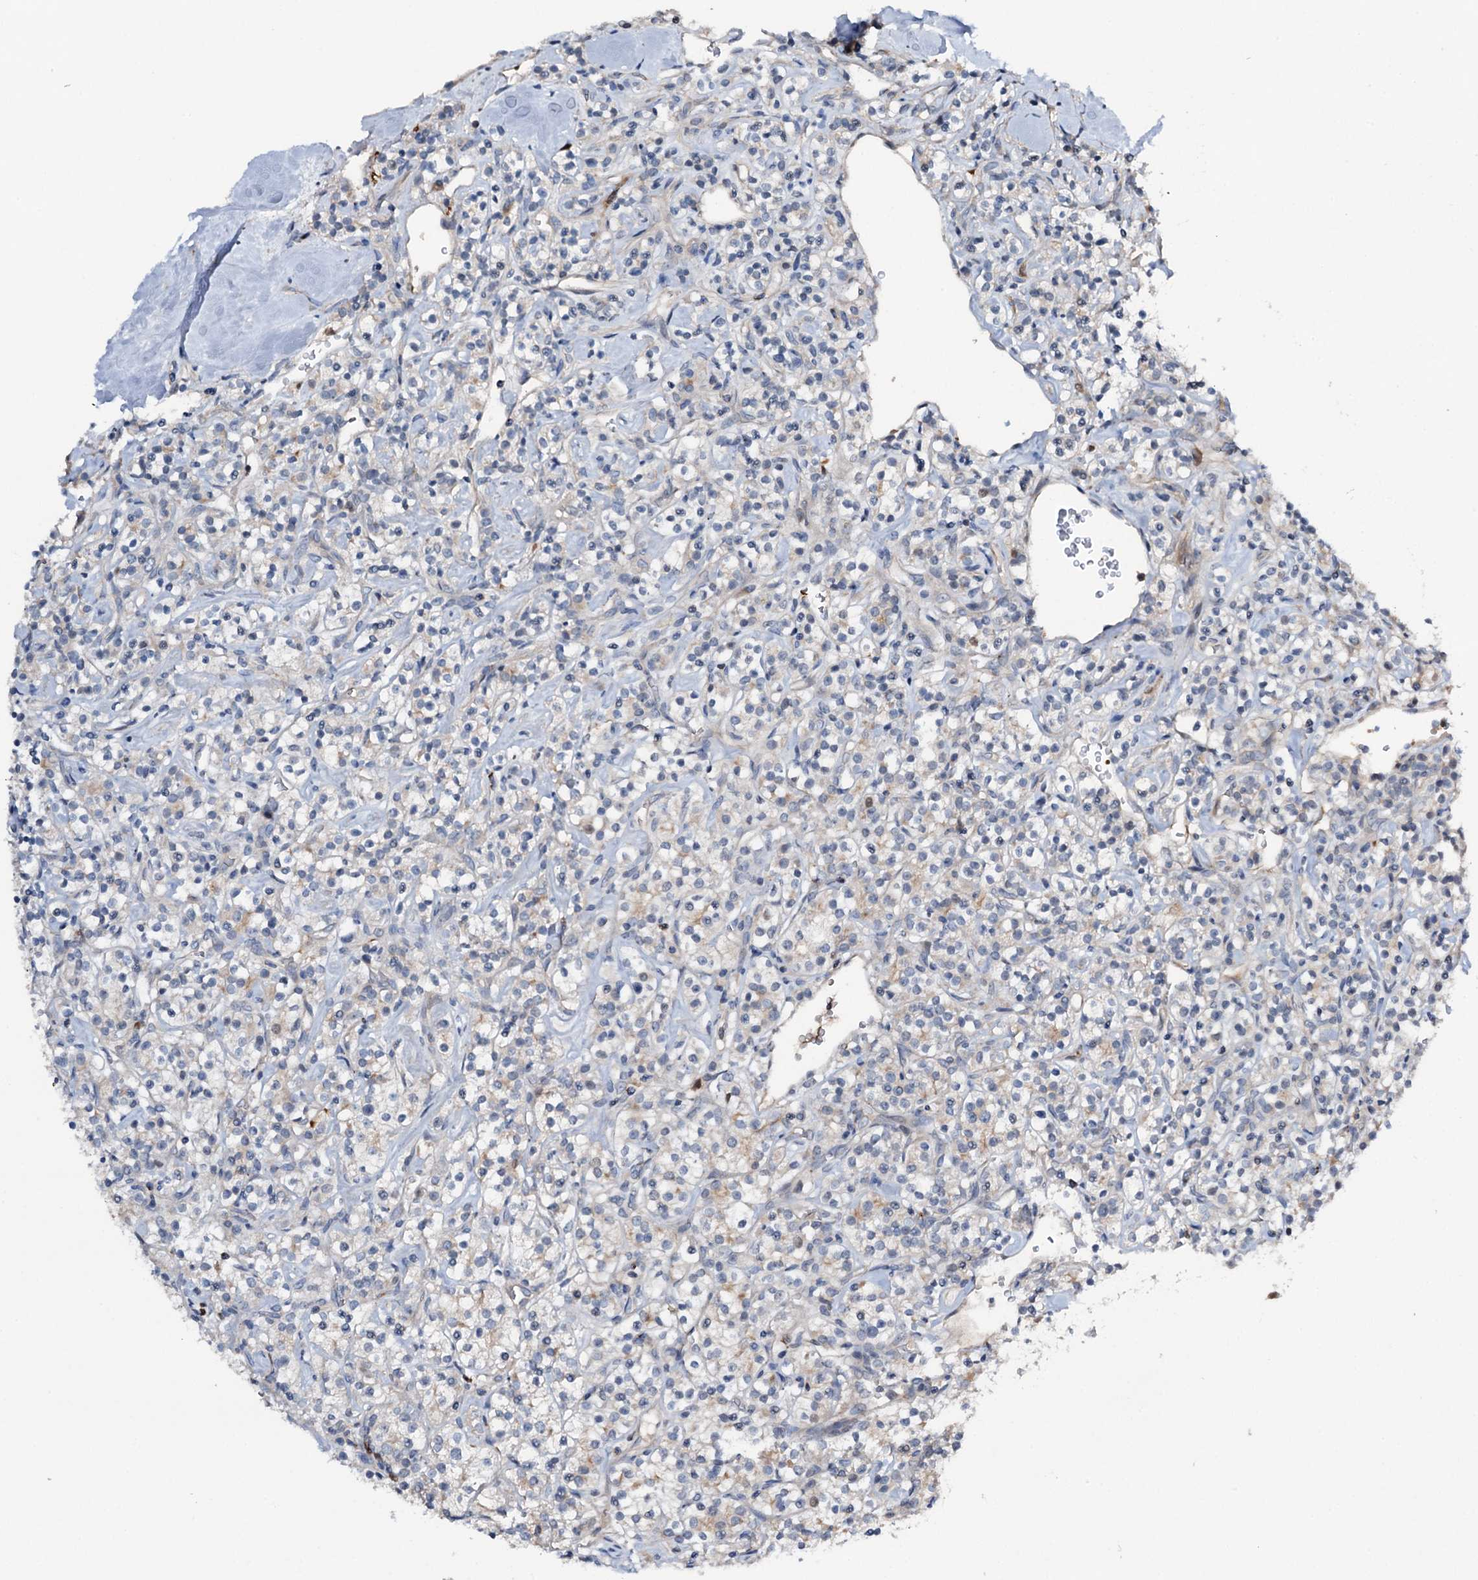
{"staining": {"intensity": "weak", "quantity": "<25%", "location": "cytoplasmic/membranous"}, "tissue": "renal cancer", "cell_type": "Tumor cells", "image_type": "cancer", "snomed": [{"axis": "morphology", "description": "Adenocarcinoma, NOS"}, {"axis": "topography", "description": "Kidney"}], "caption": "Protein analysis of renal adenocarcinoma shows no significant staining in tumor cells. Nuclei are stained in blue.", "gene": "NCAPD2", "patient": {"sex": "male", "age": 77}}